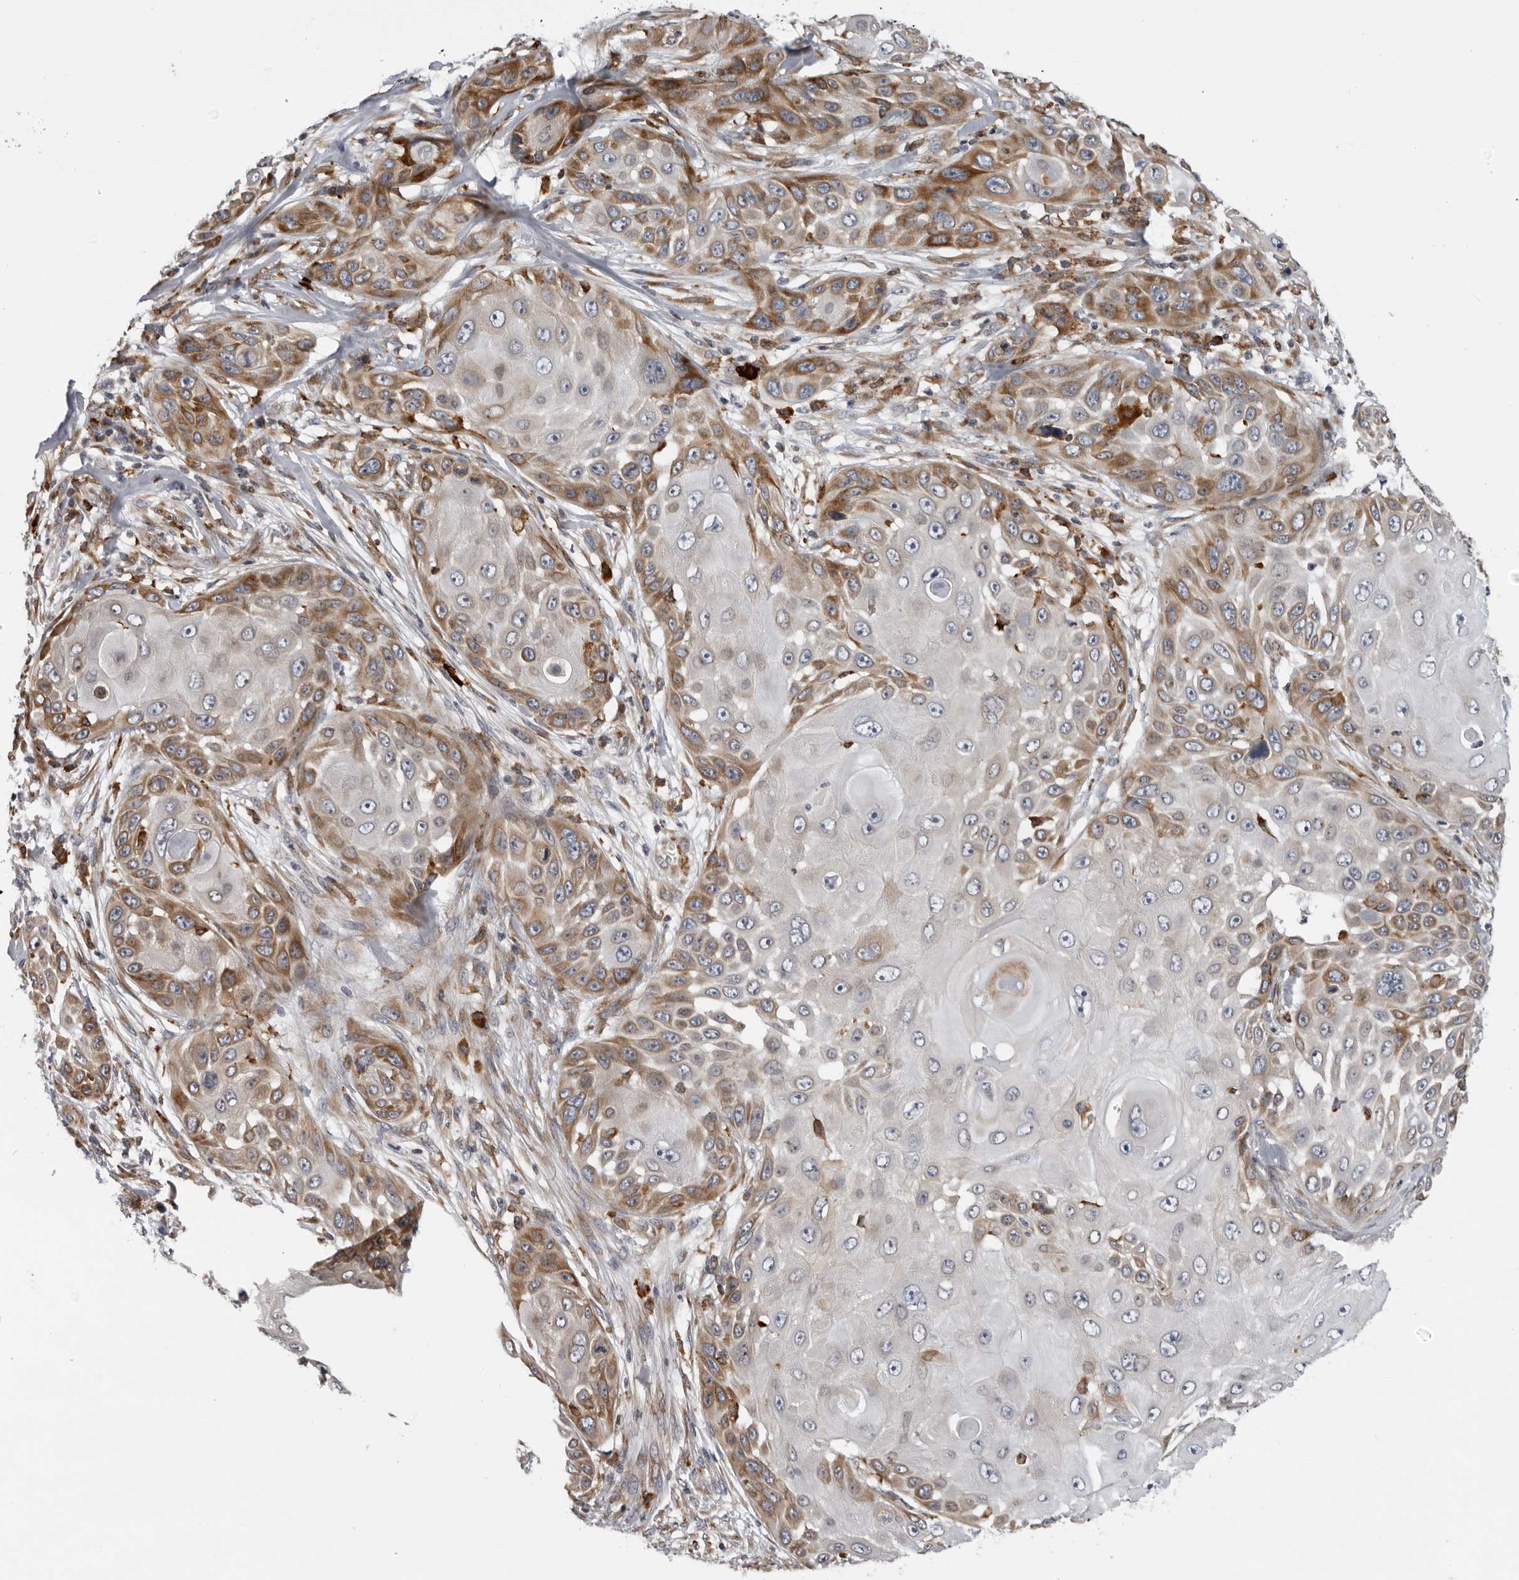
{"staining": {"intensity": "moderate", "quantity": "25%-75%", "location": "cytoplasmic/membranous"}, "tissue": "skin cancer", "cell_type": "Tumor cells", "image_type": "cancer", "snomed": [{"axis": "morphology", "description": "Squamous cell carcinoma, NOS"}, {"axis": "topography", "description": "Skin"}], "caption": "About 25%-75% of tumor cells in squamous cell carcinoma (skin) reveal moderate cytoplasmic/membranous protein expression as visualized by brown immunohistochemical staining.", "gene": "ALPK2", "patient": {"sex": "female", "age": 44}}